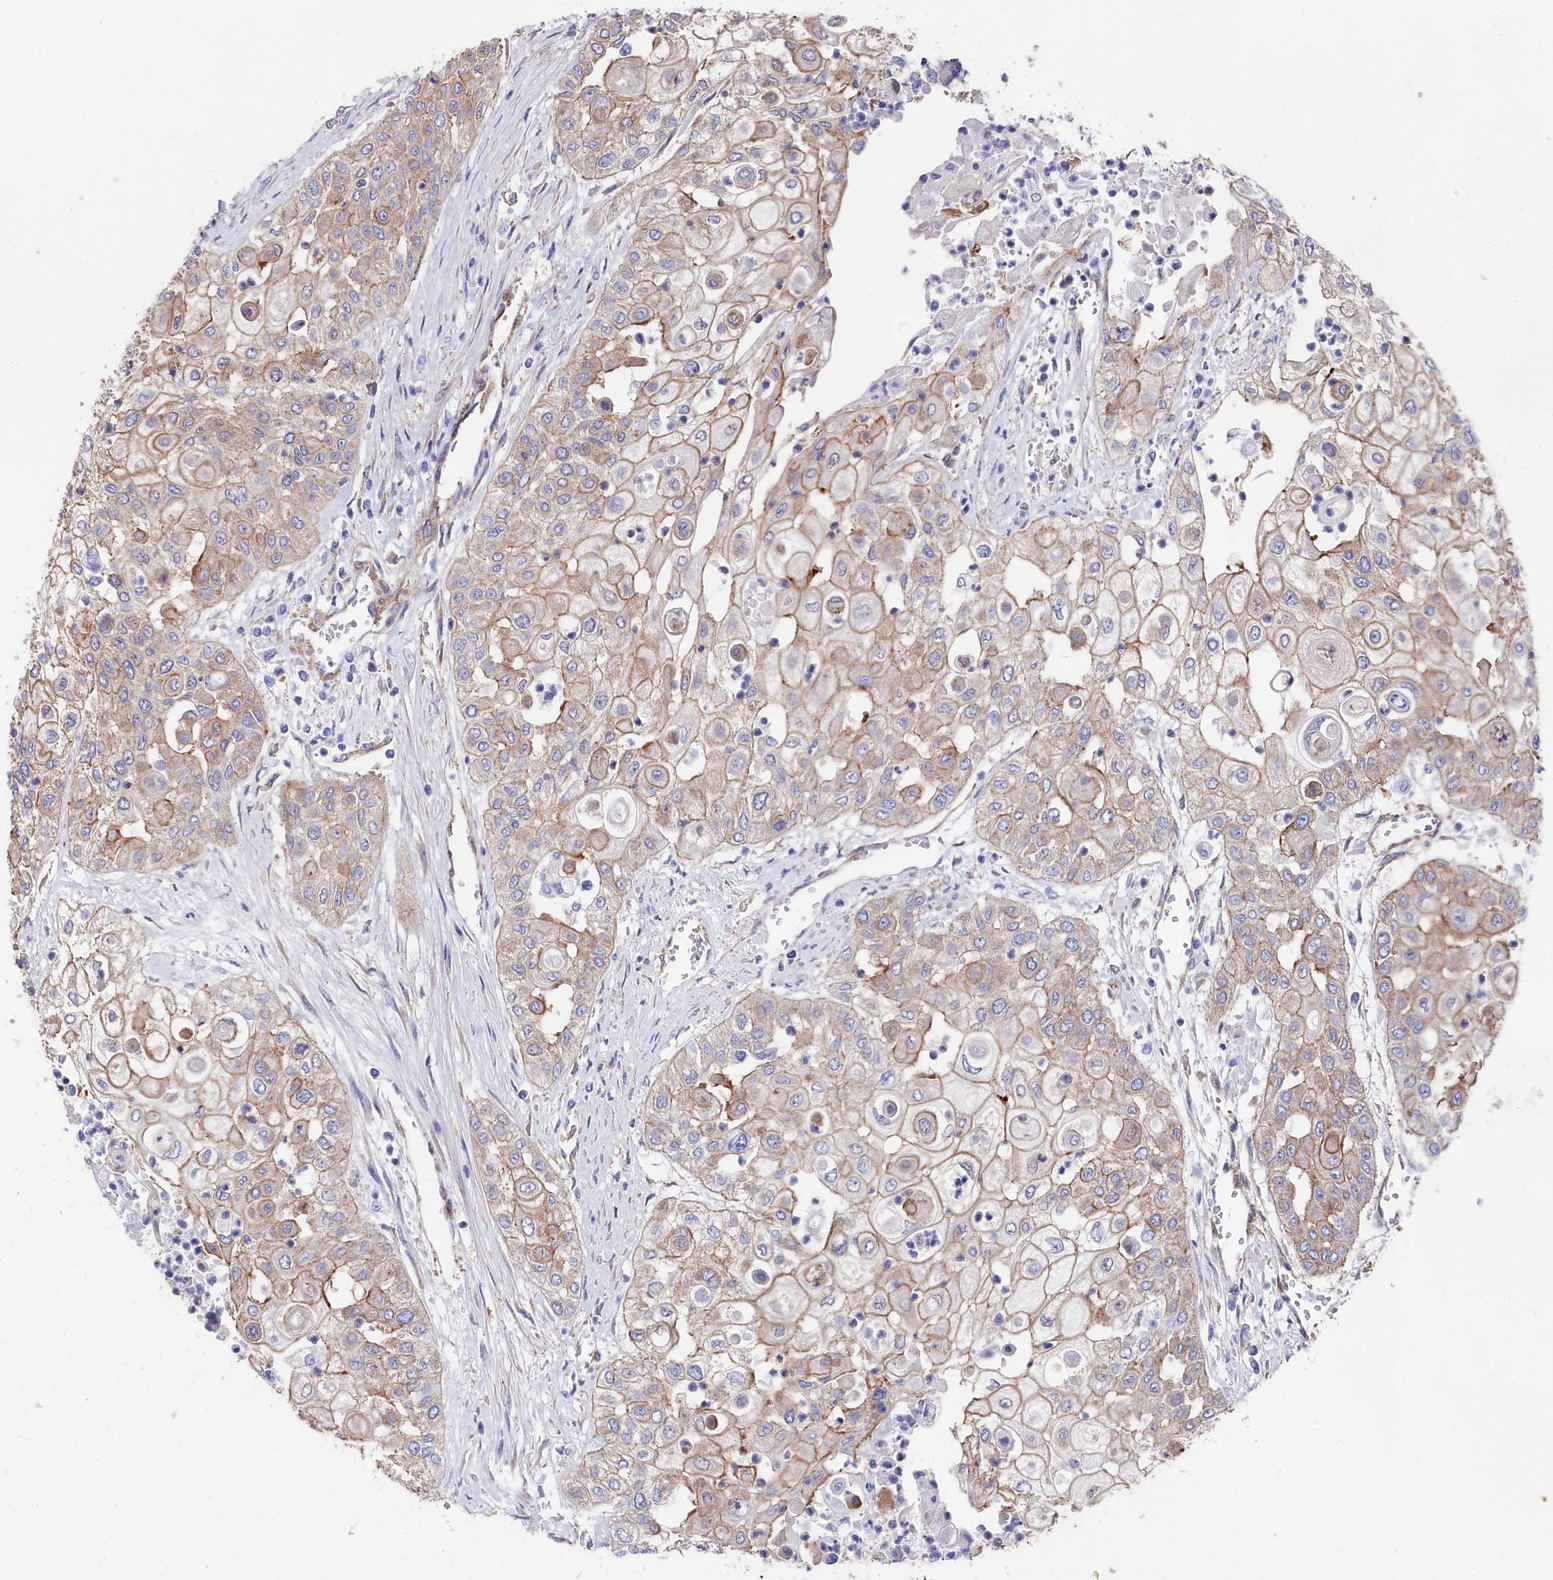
{"staining": {"intensity": "weak", "quantity": ">75%", "location": "cytoplasmic/membranous"}, "tissue": "urothelial cancer", "cell_type": "Tumor cells", "image_type": "cancer", "snomed": [{"axis": "morphology", "description": "Urothelial carcinoma, High grade"}, {"axis": "topography", "description": "Urinary bladder"}], "caption": "An image of urothelial carcinoma (high-grade) stained for a protein displays weak cytoplasmic/membranous brown staining in tumor cells.", "gene": "TNKS1BP1", "patient": {"sex": "female", "age": 79}}